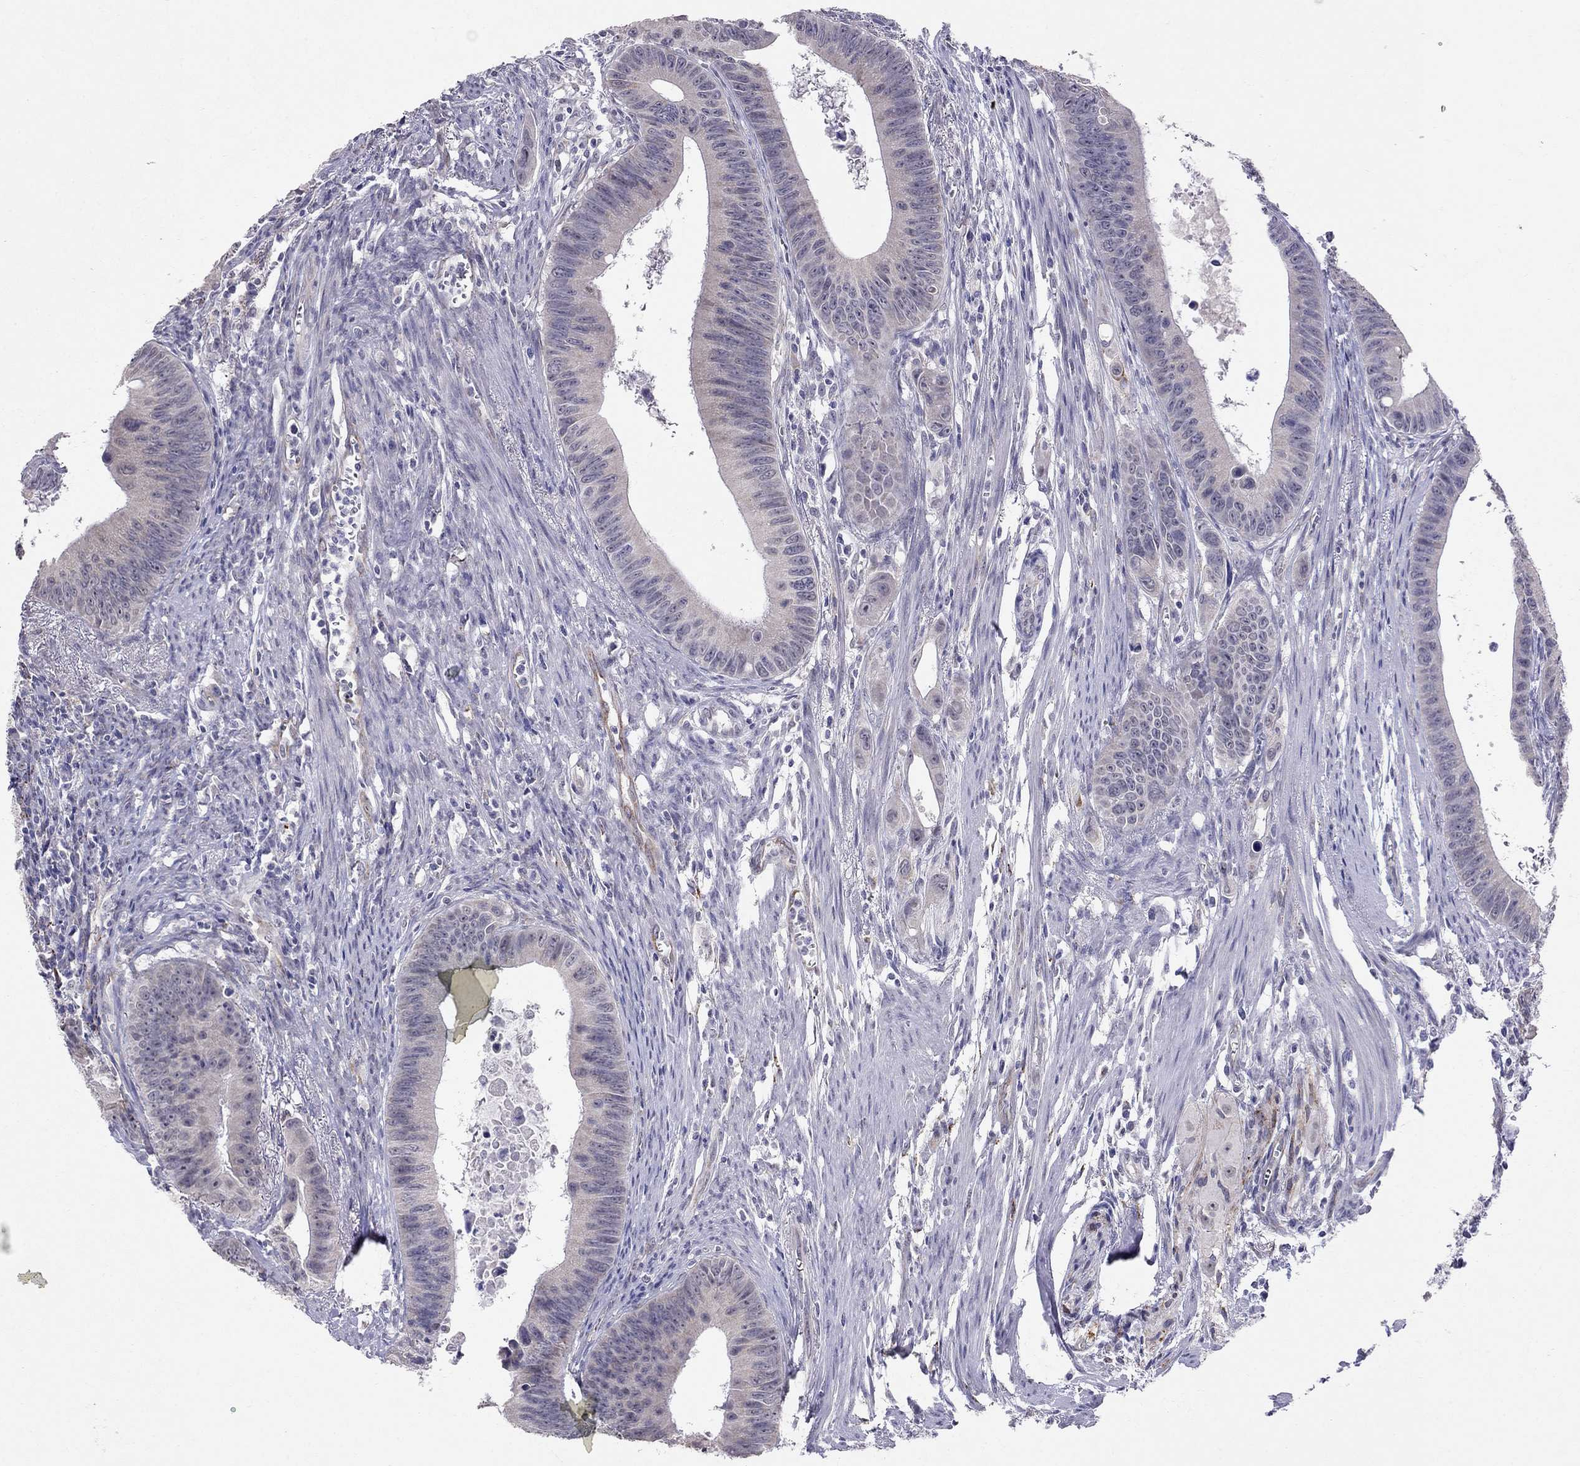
{"staining": {"intensity": "negative", "quantity": "none", "location": "none"}, "tissue": "colorectal cancer", "cell_type": "Tumor cells", "image_type": "cancer", "snomed": [{"axis": "morphology", "description": "Adenocarcinoma, NOS"}, {"axis": "topography", "description": "Colon"}], "caption": "A photomicrograph of adenocarcinoma (colorectal) stained for a protein demonstrates no brown staining in tumor cells.", "gene": "MYO3B", "patient": {"sex": "female", "age": 87}}